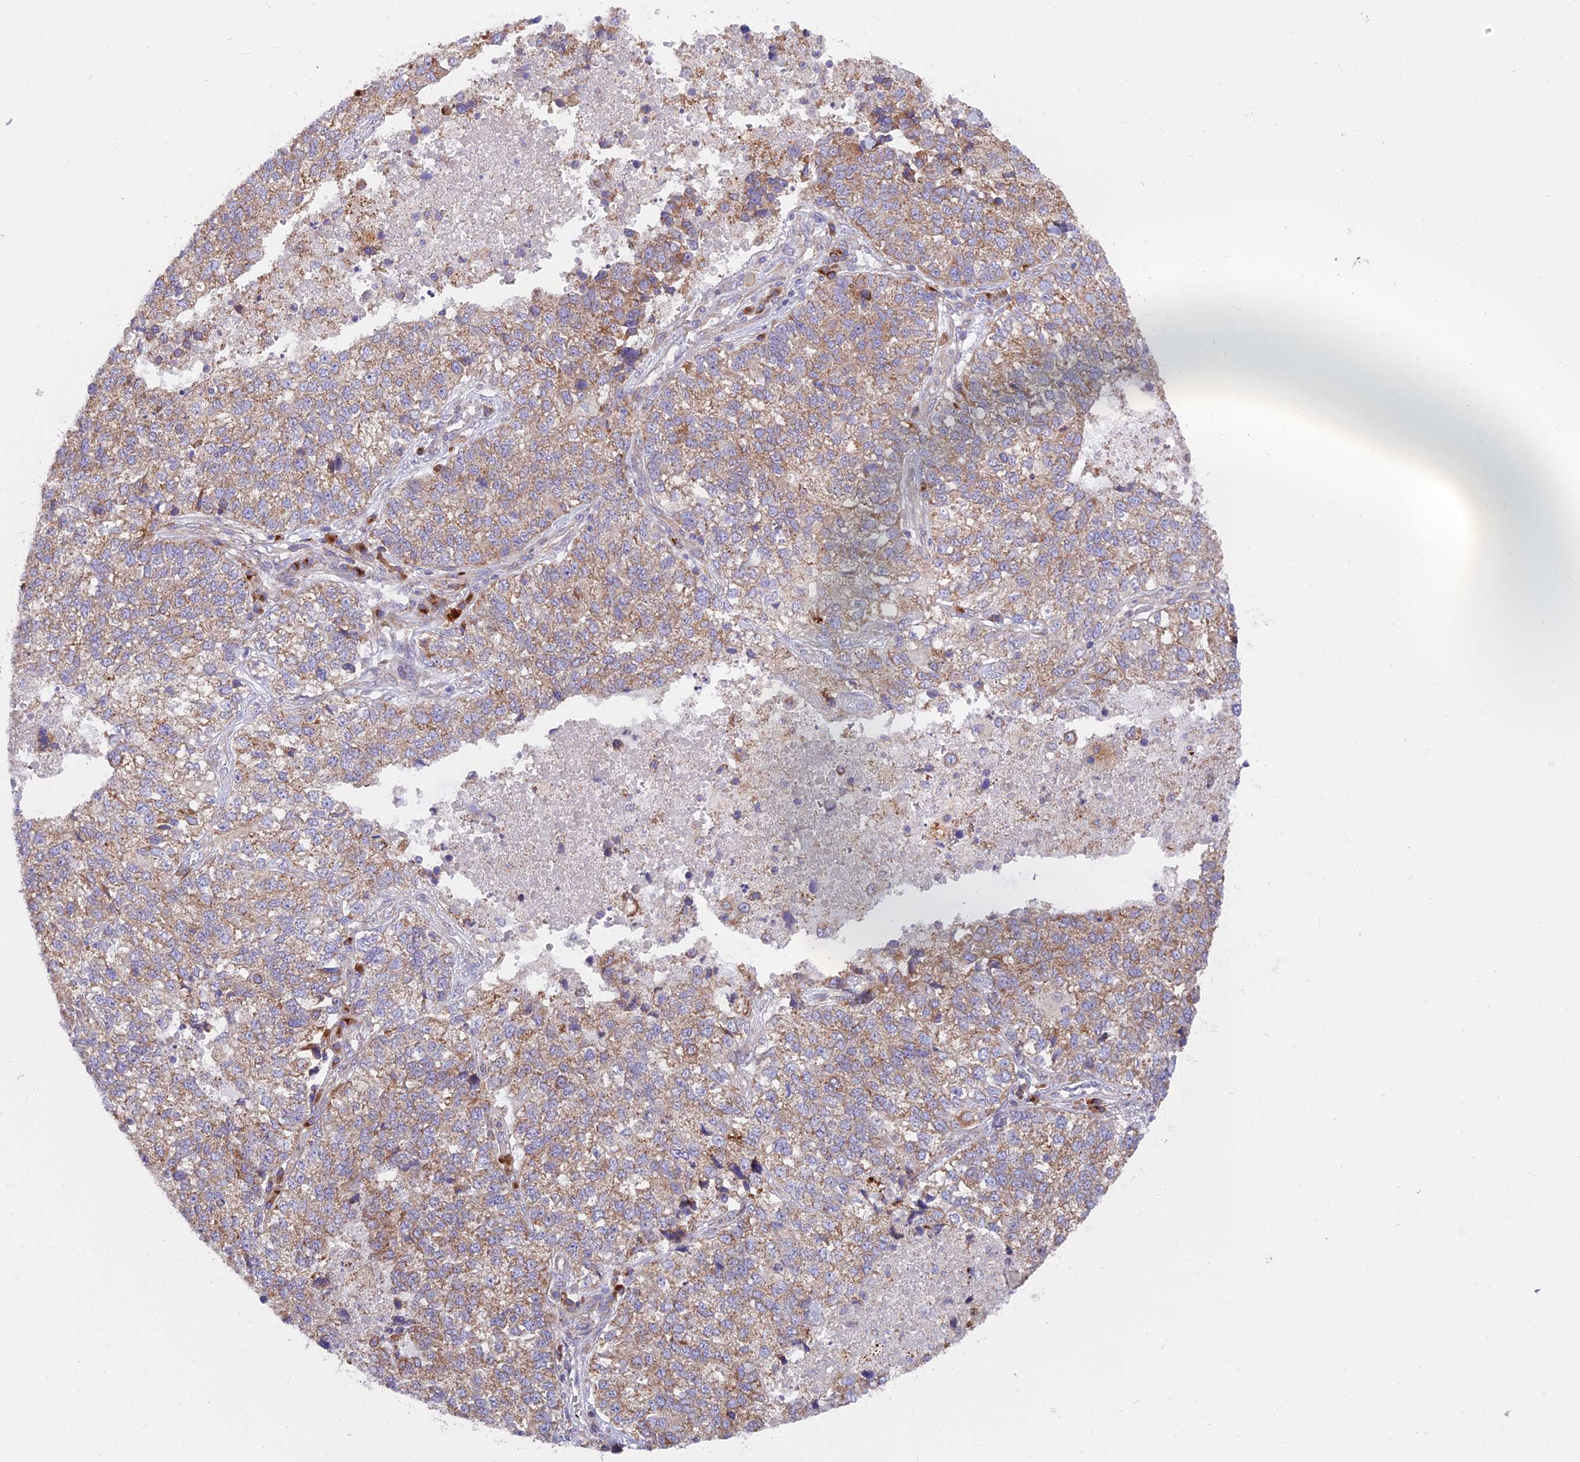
{"staining": {"intensity": "moderate", "quantity": ">75%", "location": "cytoplasmic/membranous"}, "tissue": "lung cancer", "cell_type": "Tumor cells", "image_type": "cancer", "snomed": [{"axis": "morphology", "description": "Adenocarcinoma, NOS"}, {"axis": "topography", "description": "Lung"}], "caption": "Moderate cytoplasmic/membranous positivity for a protein is identified in about >75% of tumor cells of lung cancer (adenocarcinoma) using IHC.", "gene": "TBC1D20", "patient": {"sex": "male", "age": 49}}